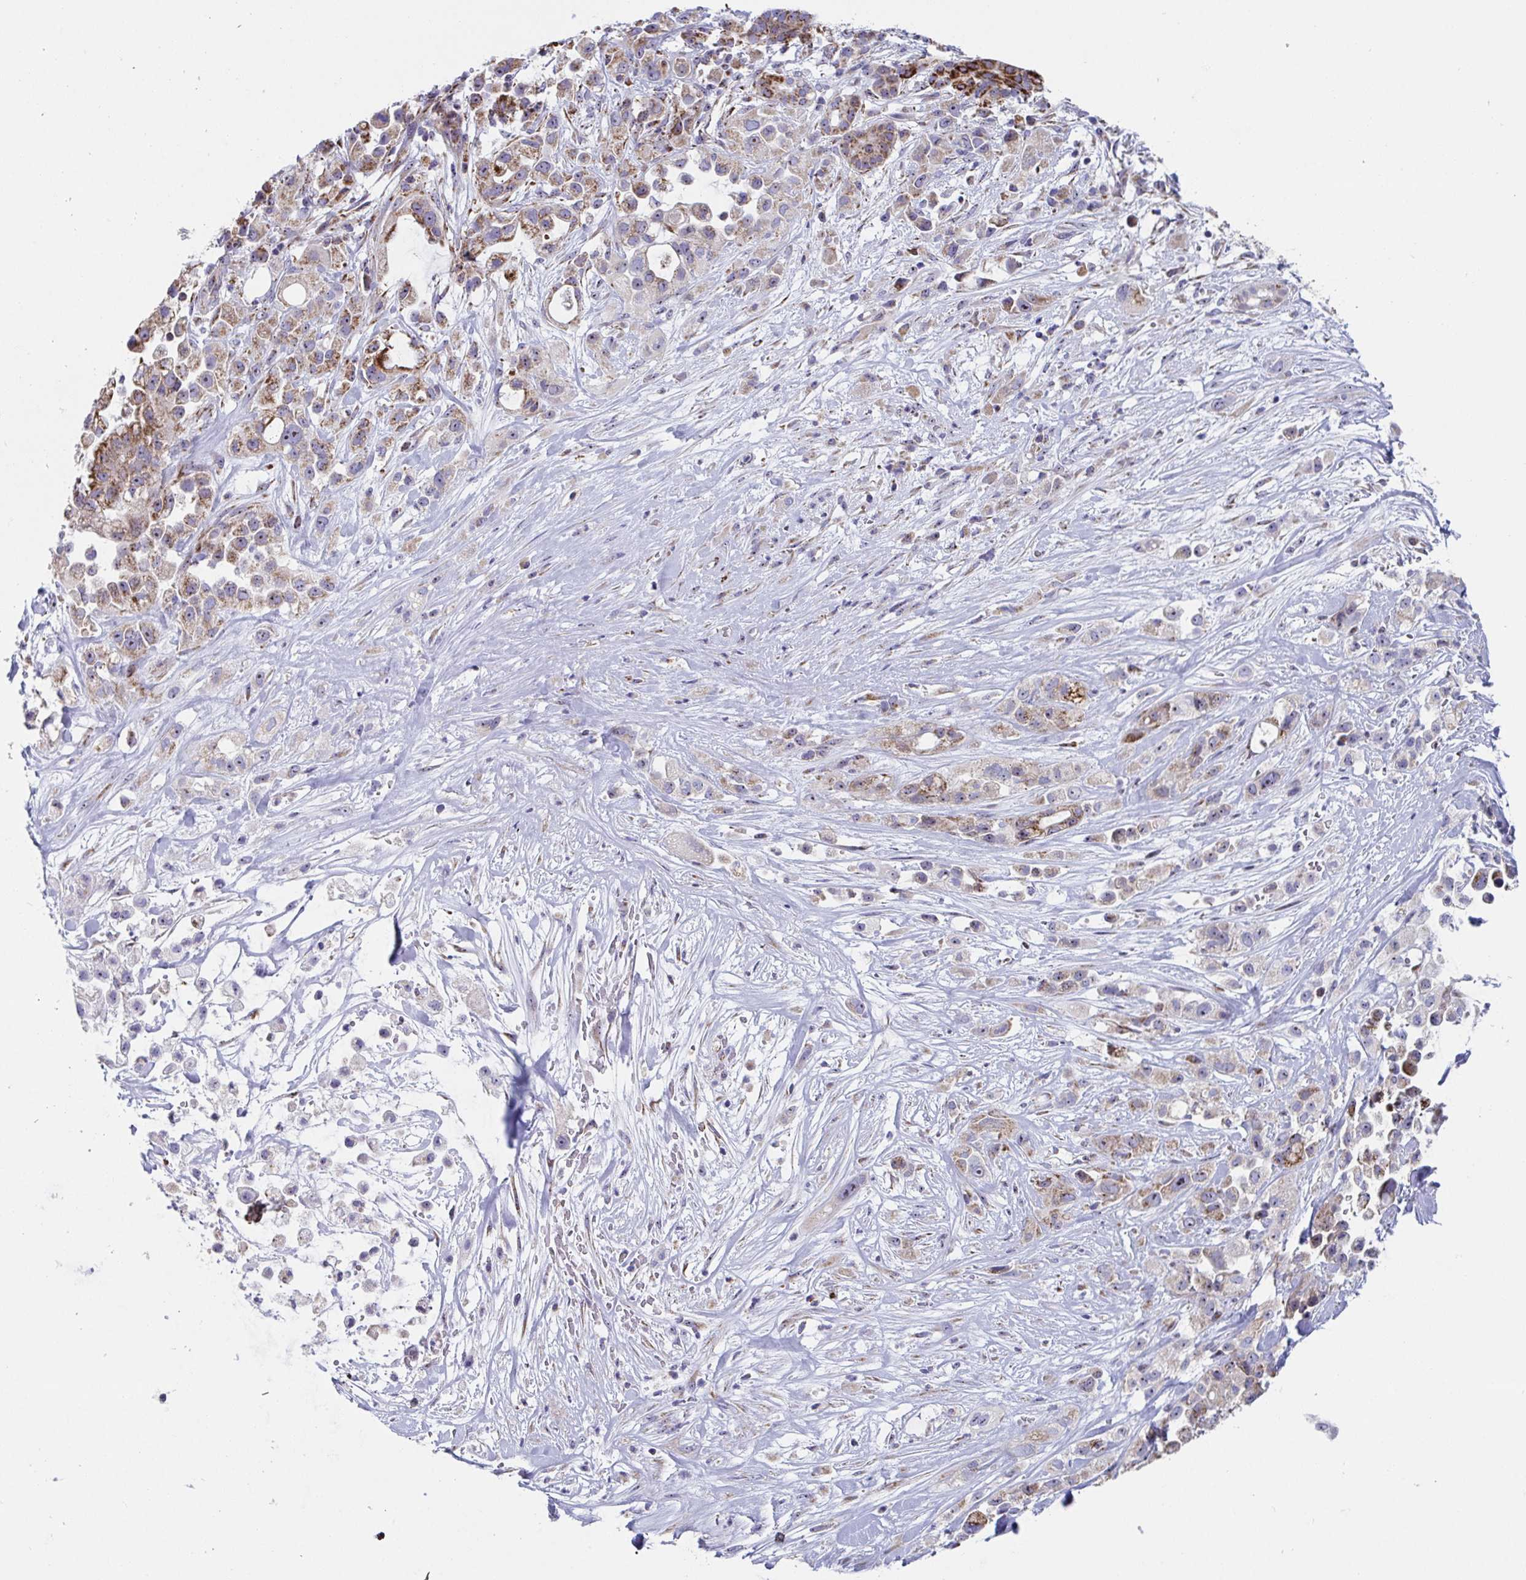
{"staining": {"intensity": "moderate", "quantity": ">75%", "location": "cytoplasmic/membranous"}, "tissue": "pancreatic cancer", "cell_type": "Tumor cells", "image_type": "cancer", "snomed": [{"axis": "morphology", "description": "Adenocarcinoma, NOS"}, {"axis": "topography", "description": "Pancreas"}], "caption": "Moderate cytoplasmic/membranous protein expression is seen in about >75% of tumor cells in pancreatic adenocarcinoma.", "gene": "ATP5MJ", "patient": {"sex": "male", "age": 44}}